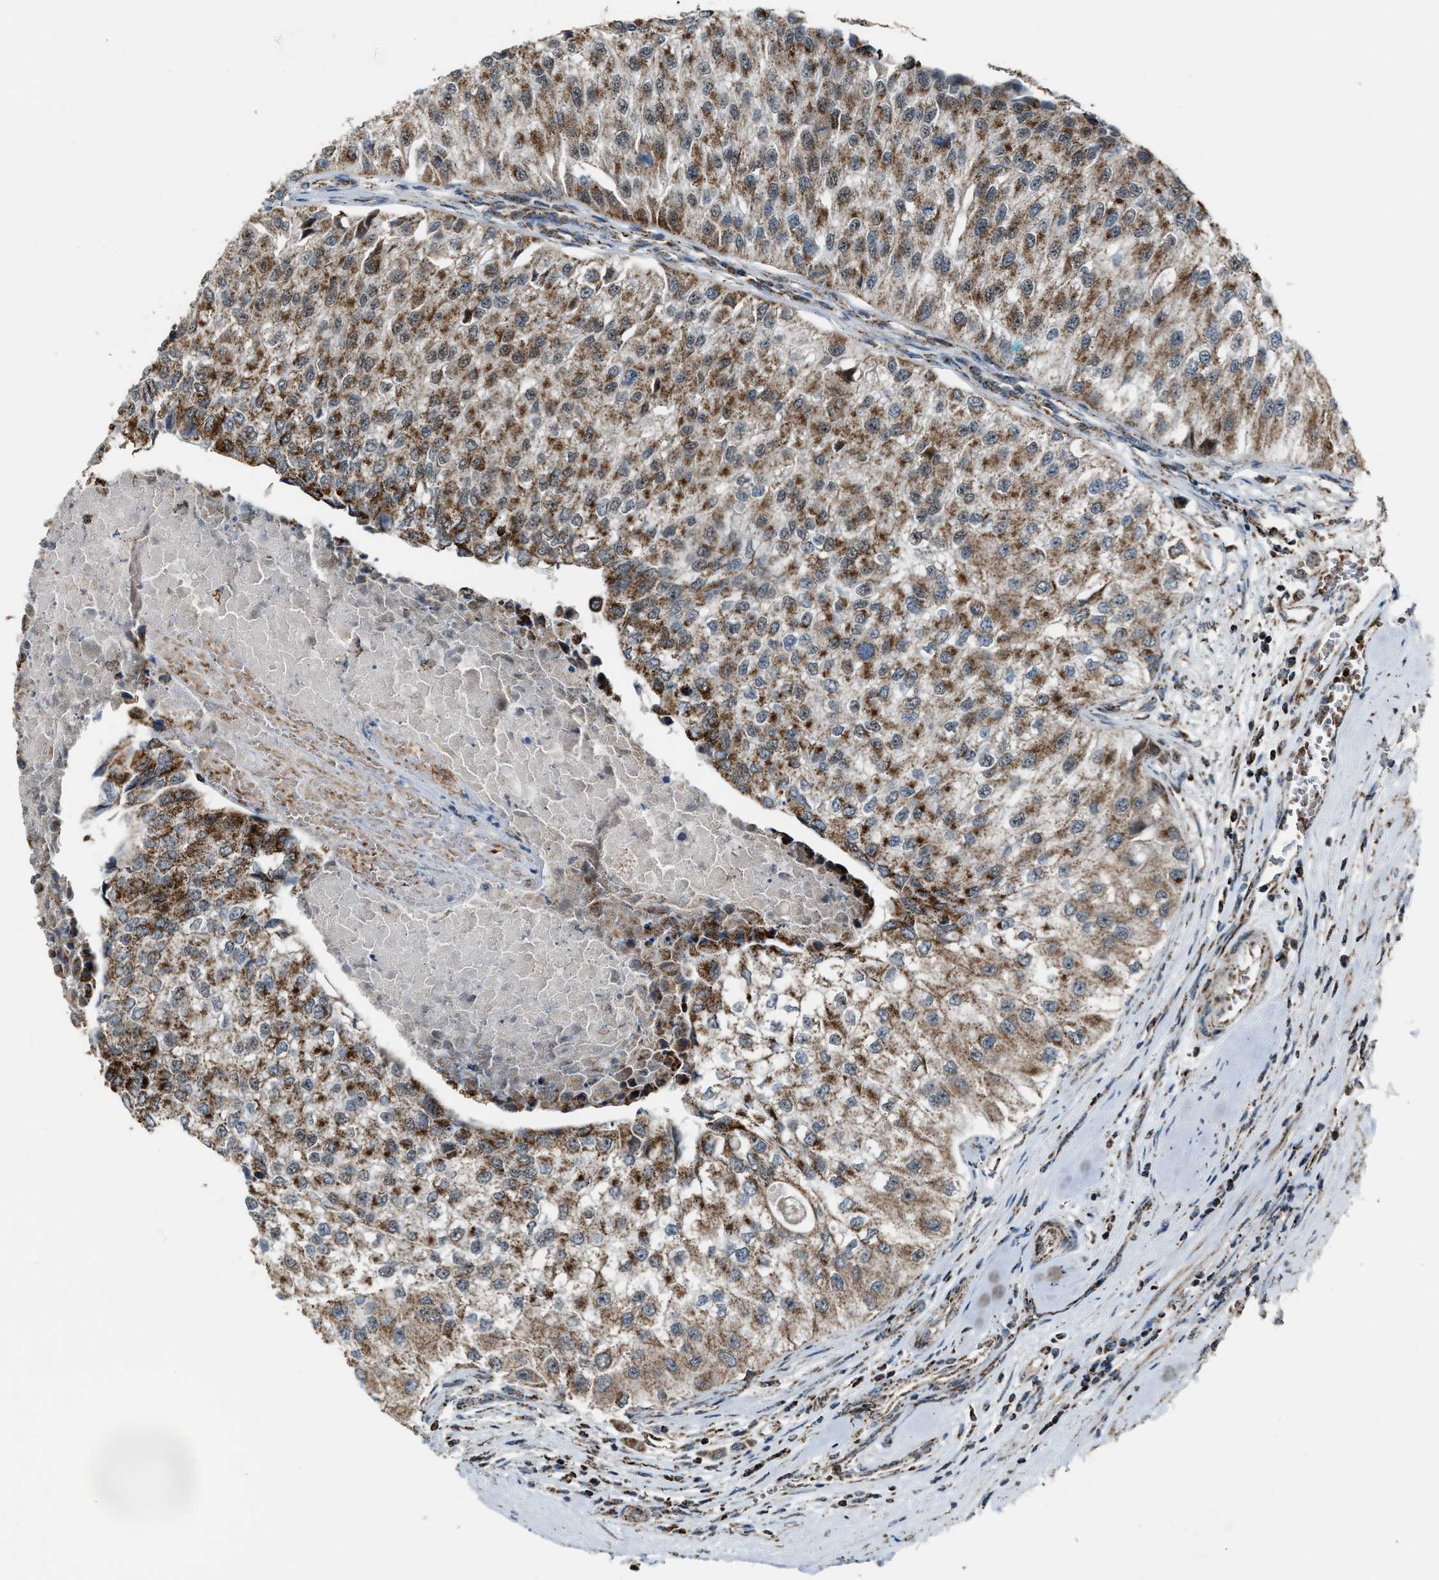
{"staining": {"intensity": "moderate", "quantity": ">75%", "location": "cytoplasmic/membranous"}, "tissue": "urothelial cancer", "cell_type": "Tumor cells", "image_type": "cancer", "snomed": [{"axis": "morphology", "description": "Urothelial carcinoma, High grade"}, {"axis": "topography", "description": "Kidney"}, {"axis": "topography", "description": "Urinary bladder"}], "caption": "DAB immunohistochemical staining of urothelial cancer shows moderate cytoplasmic/membranous protein expression in about >75% of tumor cells.", "gene": "CHN2", "patient": {"sex": "male", "age": 77}}